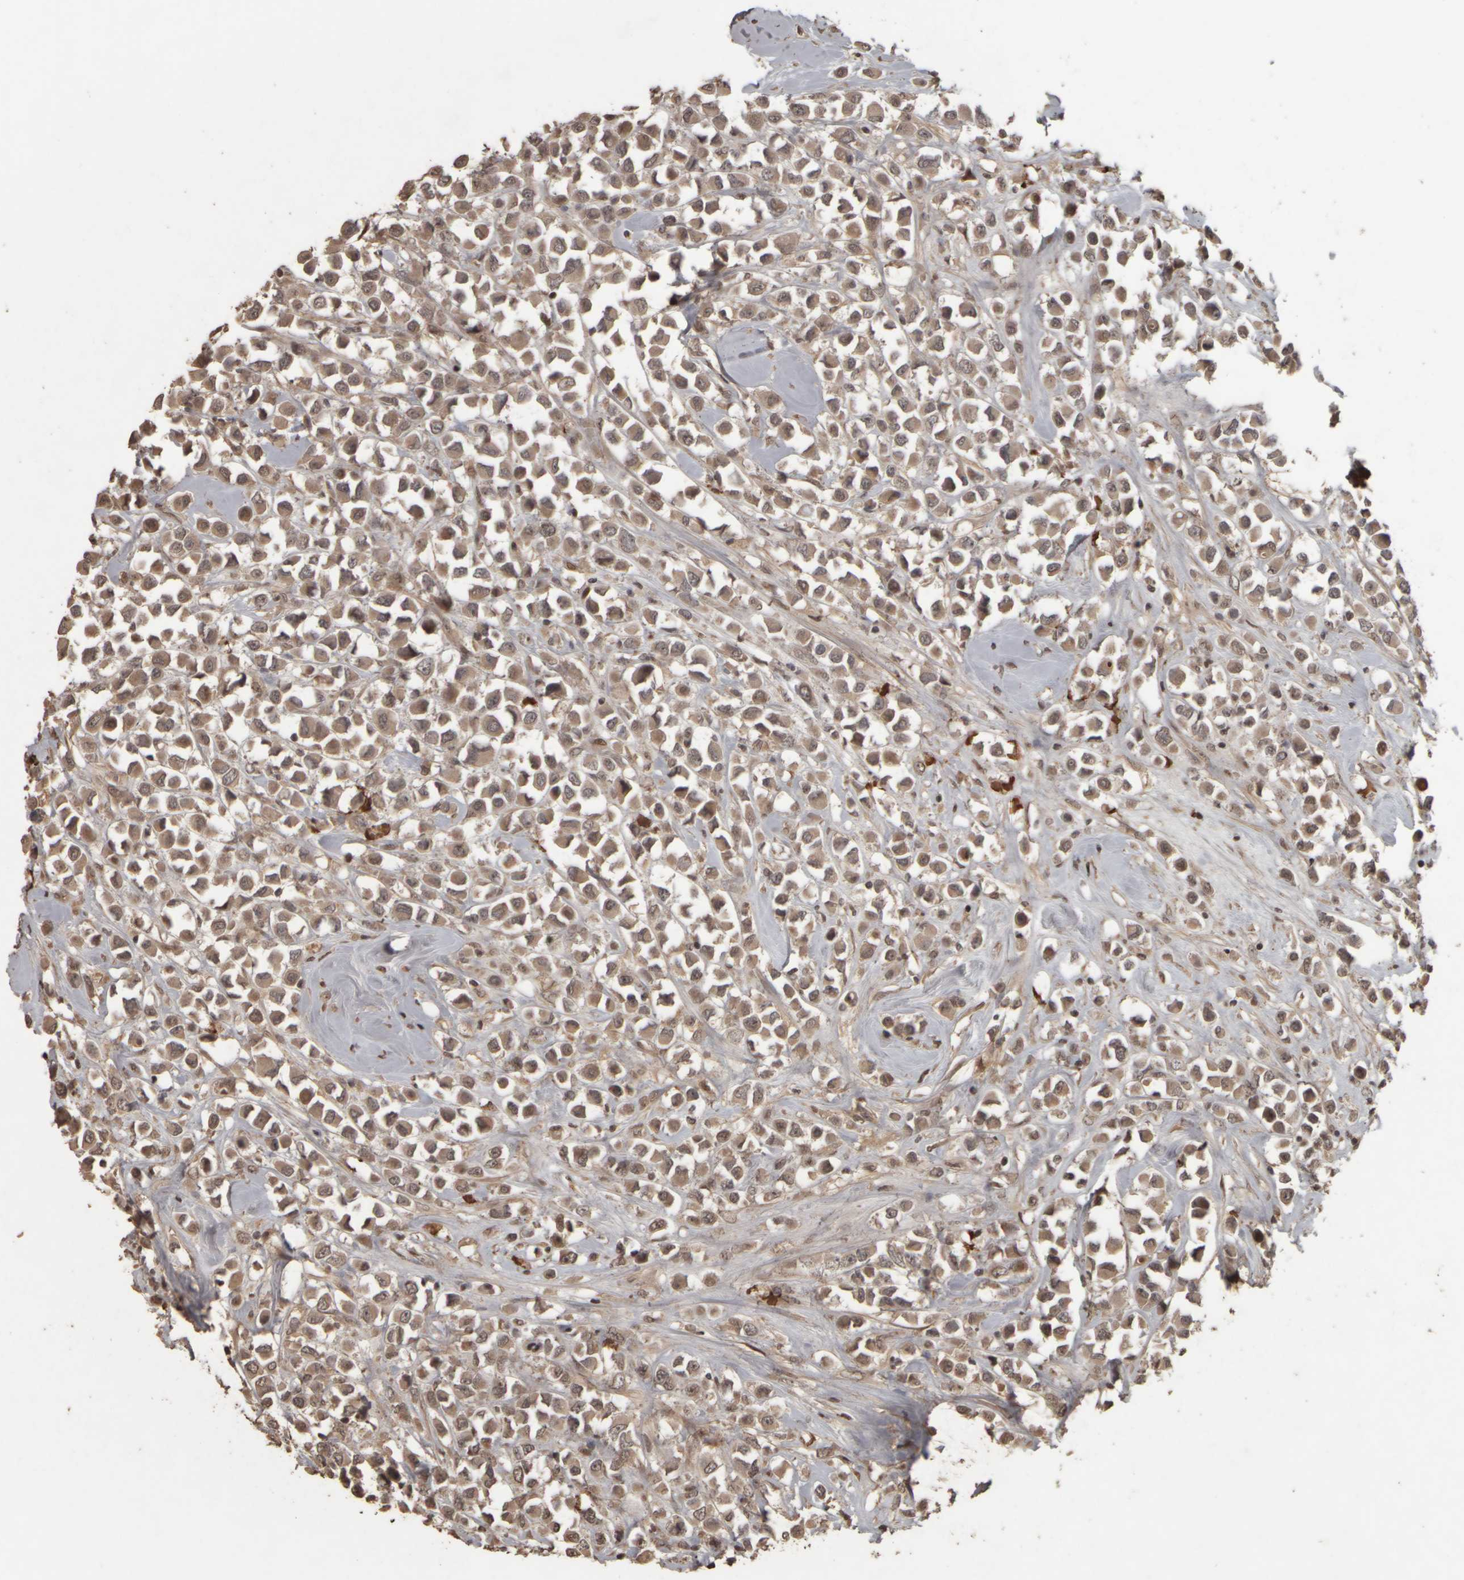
{"staining": {"intensity": "moderate", "quantity": ">75%", "location": "cytoplasmic/membranous,nuclear"}, "tissue": "breast cancer", "cell_type": "Tumor cells", "image_type": "cancer", "snomed": [{"axis": "morphology", "description": "Duct carcinoma"}, {"axis": "topography", "description": "Breast"}], "caption": "The photomicrograph reveals immunohistochemical staining of breast invasive ductal carcinoma. There is moderate cytoplasmic/membranous and nuclear positivity is present in approximately >75% of tumor cells. (brown staining indicates protein expression, while blue staining denotes nuclei).", "gene": "ACO1", "patient": {"sex": "female", "age": 61}}